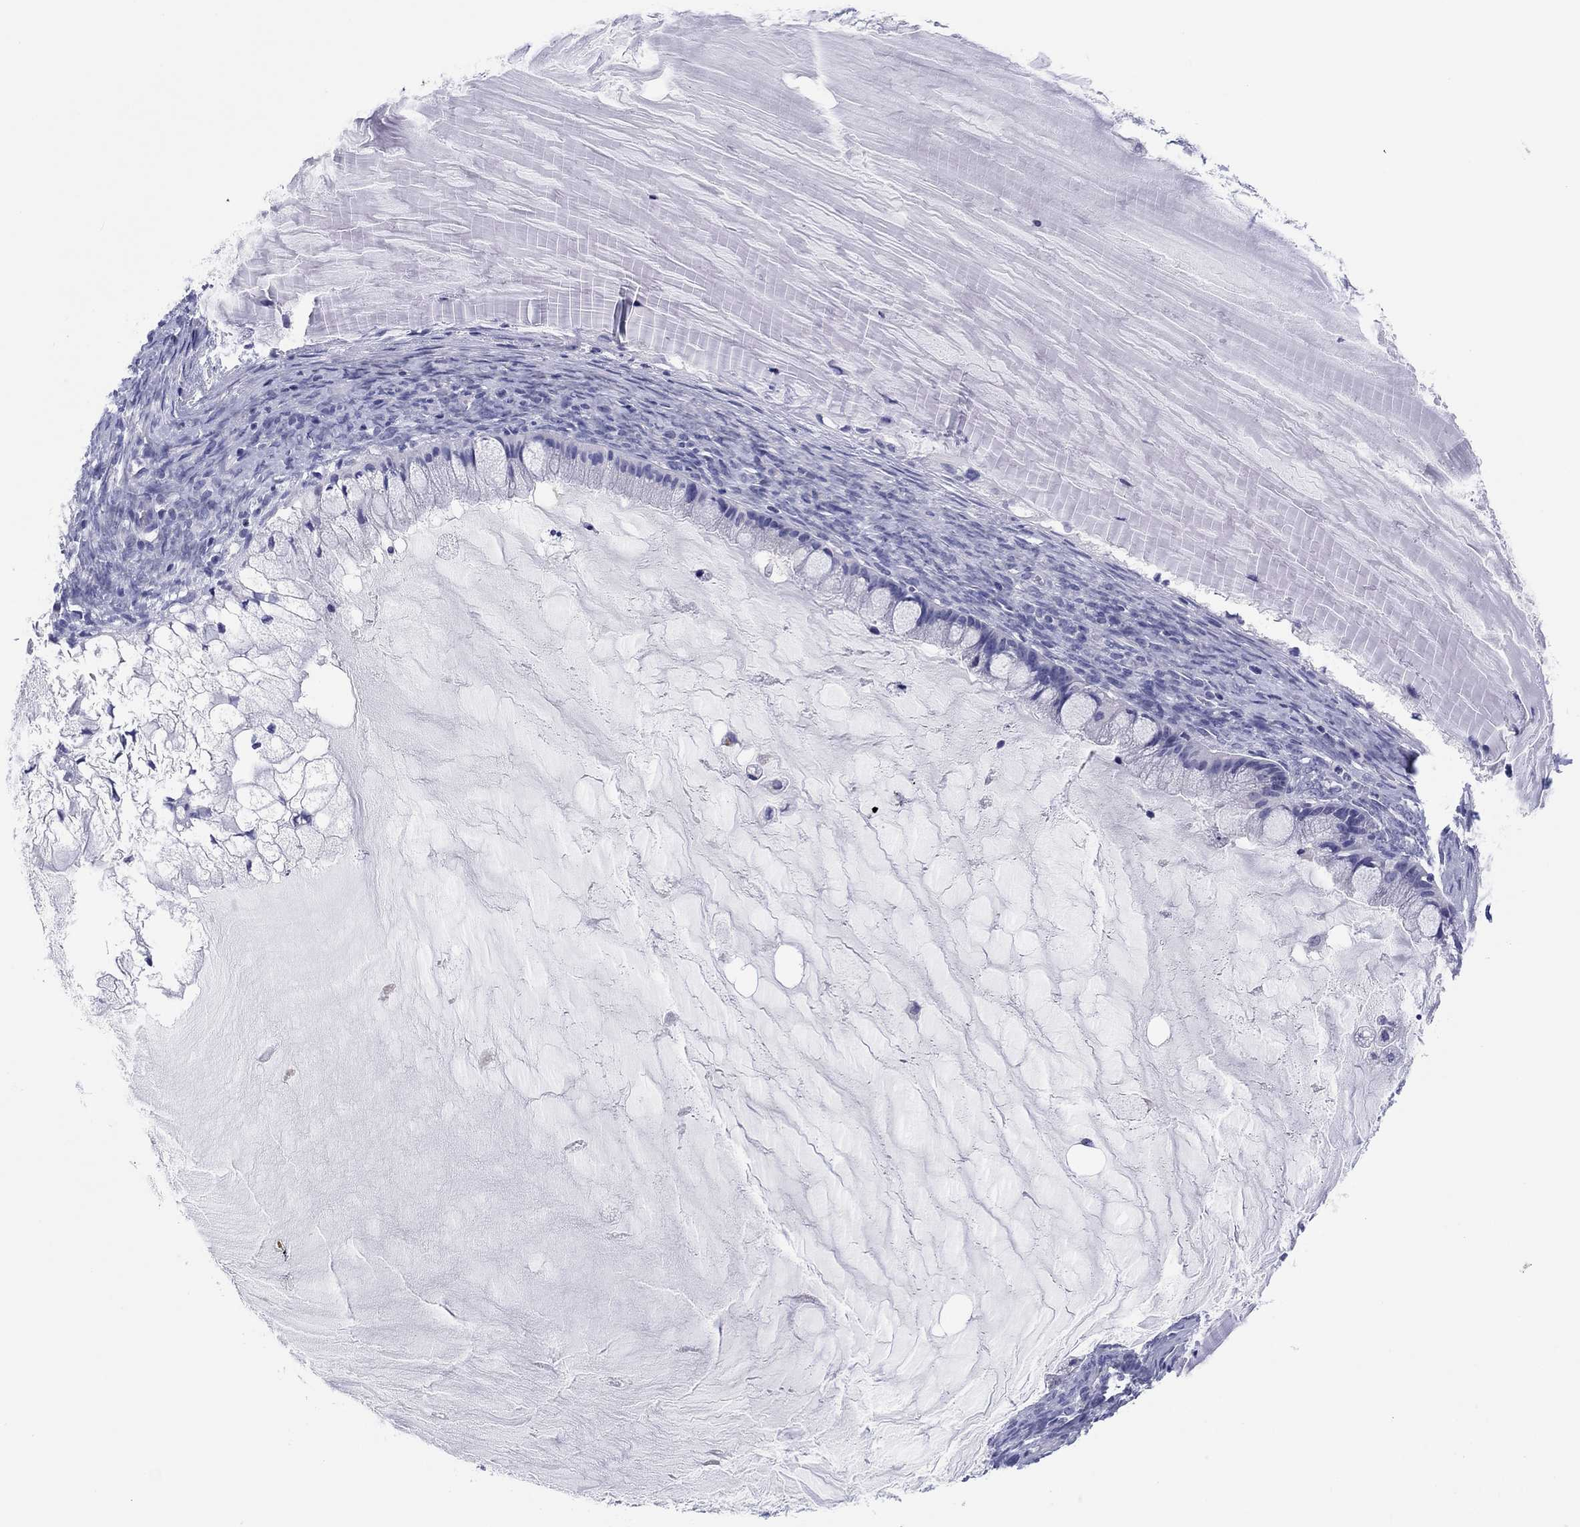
{"staining": {"intensity": "negative", "quantity": "none", "location": "none"}, "tissue": "ovarian cancer", "cell_type": "Tumor cells", "image_type": "cancer", "snomed": [{"axis": "morphology", "description": "Cystadenocarcinoma, mucinous, NOS"}, {"axis": "topography", "description": "Ovary"}], "caption": "High power microscopy photomicrograph of an immunohistochemistry (IHC) micrograph of mucinous cystadenocarcinoma (ovarian), revealing no significant expression in tumor cells. The staining was performed using DAB to visualize the protein expression in brown, while the nuclei were stained in blue with hematoxylin (Magnification: 20x).", "gene": "ERICH3", "patient": {"sex": "female", "age": 57}}